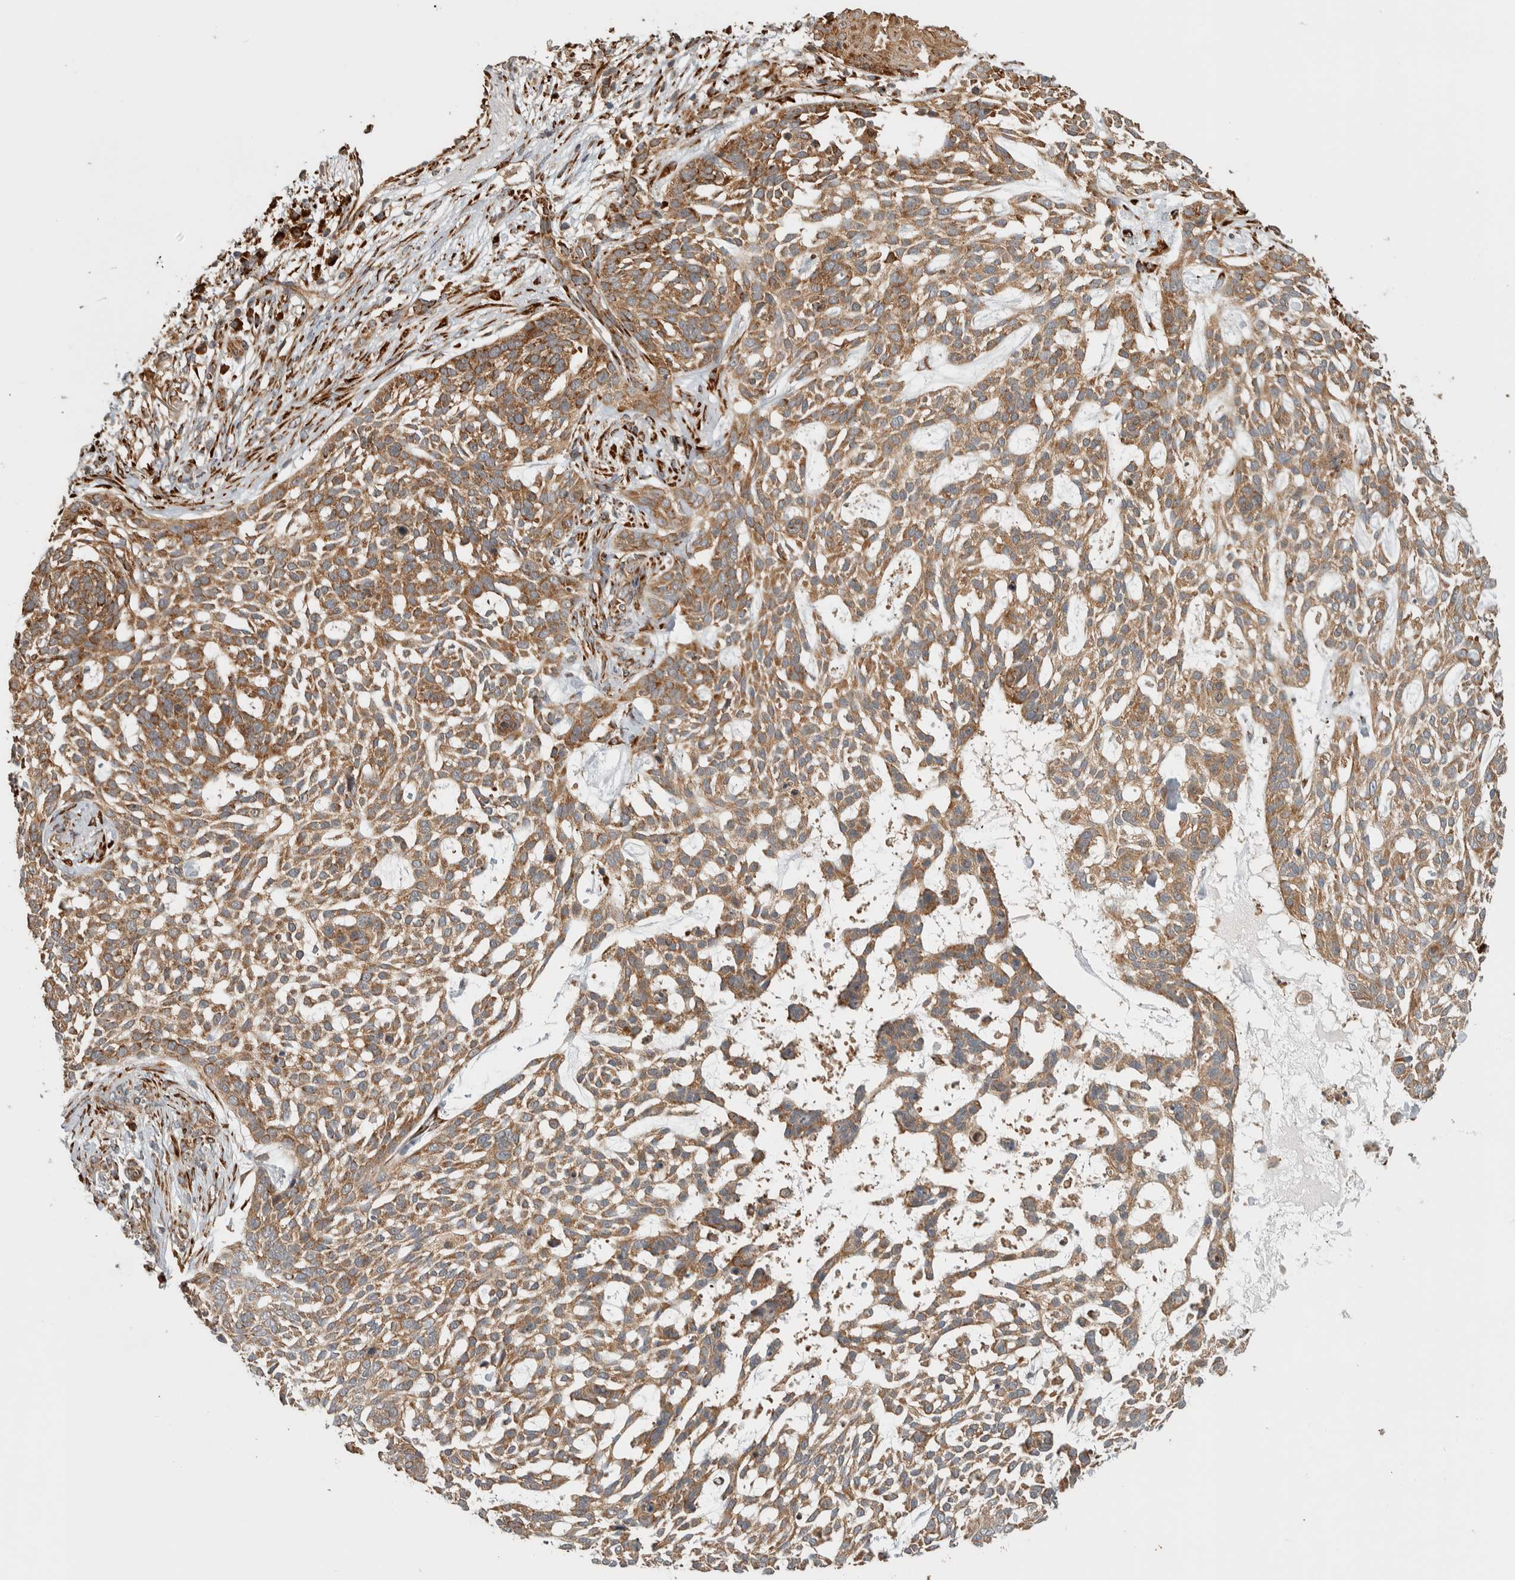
{"staining": {"intensity": "strong", "quantity": ">75%", "location": "cytoplasmic/membranous"}, "tissue": "skin cancer", "cell_type": "Tumor cells", "image_type": "cancer", "snomed": [{"axis": "morphology", "description": "Basal cell carcinoma"}, {"axis": "topography", "description": "Skin"}], "caption": "Brown immunohistochemical staining in basal cell carcinoma (skin) shows strong cytoplasmic/membranous positivity in approximately >75% of tumor cells.", "gene": "EIF3H", "patient": {"sex": "female", "age": 64}}